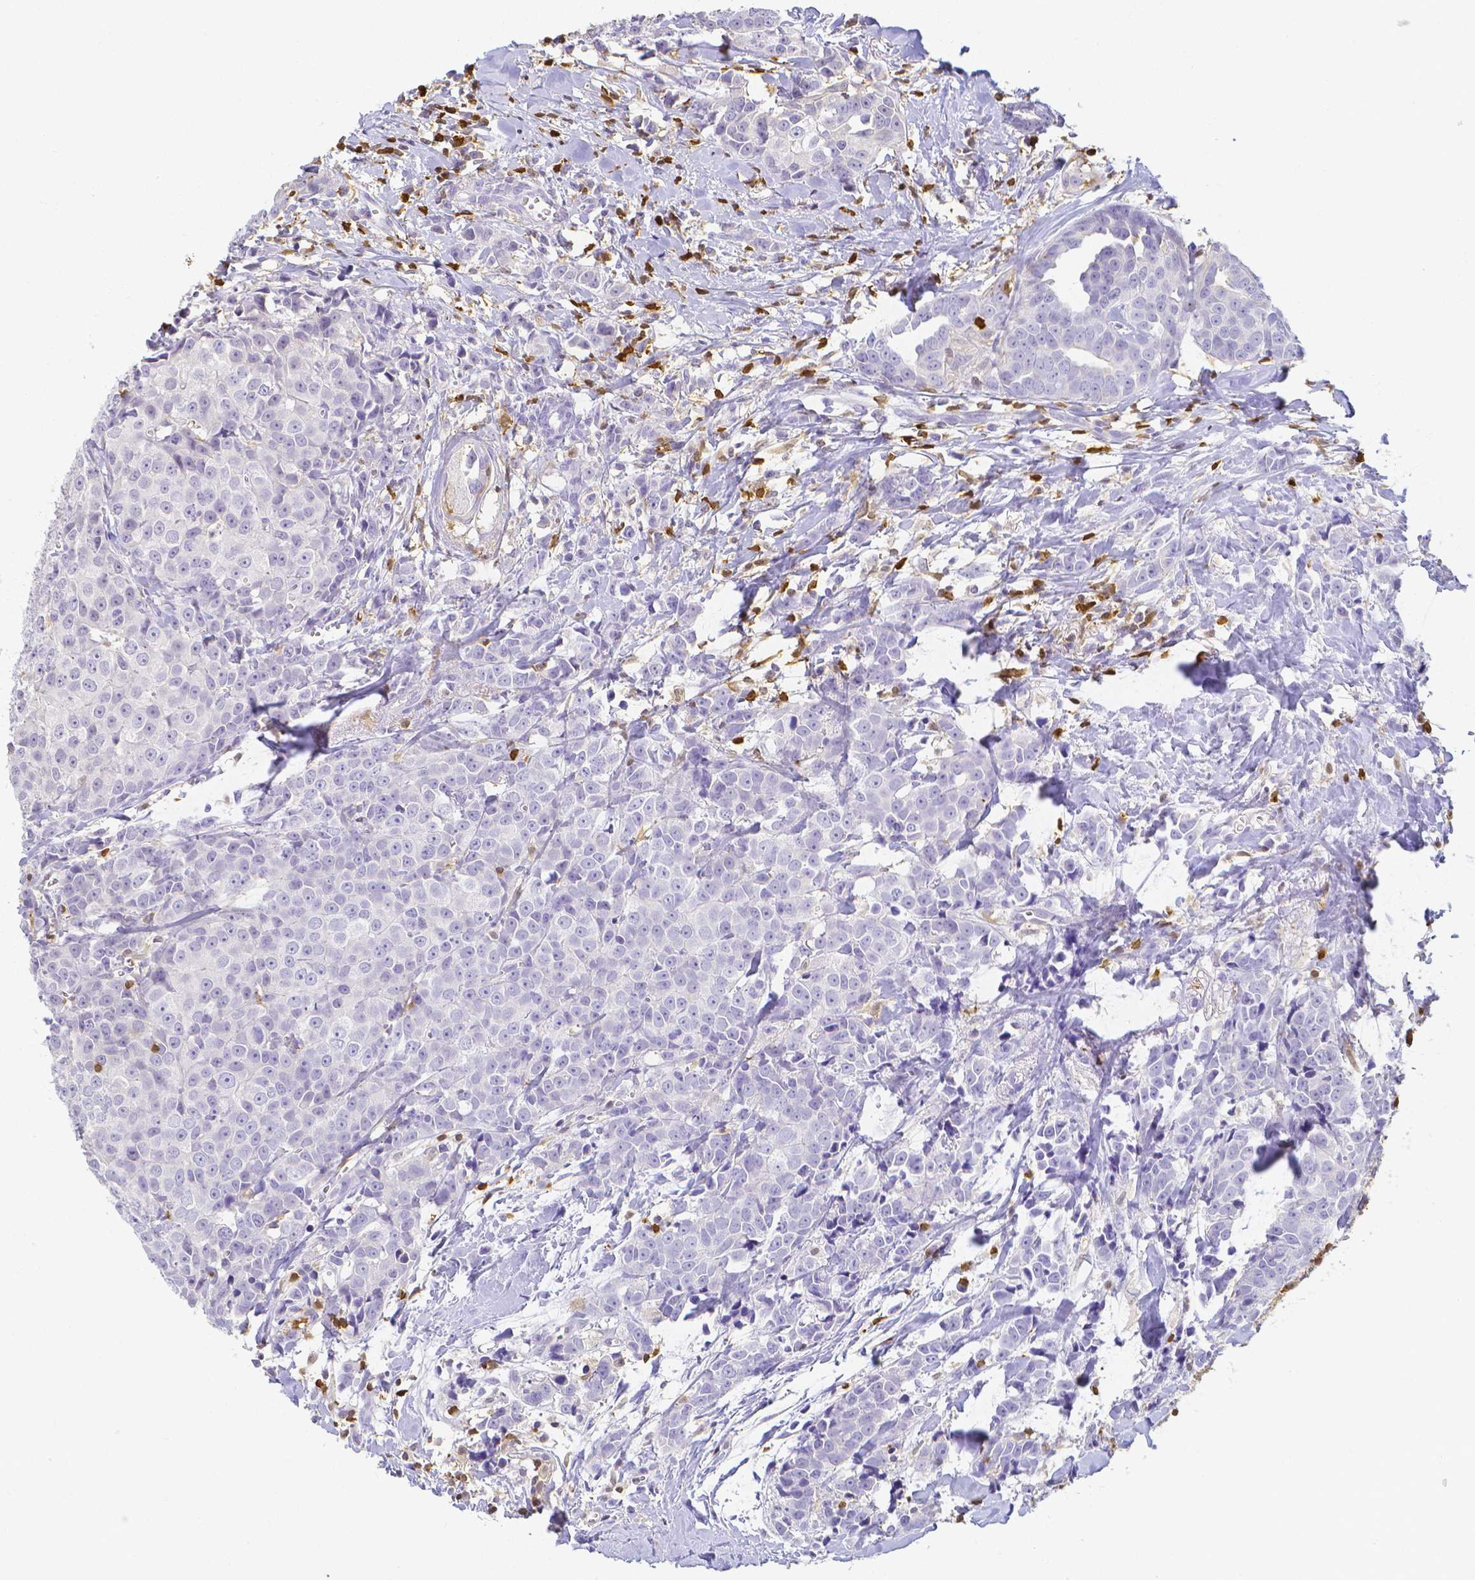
{"staining": {"intensity": "negative", "quantity": "none", "location": "none"}, "tissue": "breast cancer", "cell_type": "Tumor cells", "image_type": "cancer", "snomed": [{"axis": "morphology", "description": "Duct carcinoma"}, {"axis": "topography", "description": "Breast"}], "caption": "A micrograph of human invasive ductal carcinoma (breast) is negative for staining in tumor cells.", "gene": "COTL1", "patient": {"sex": "female", "age": 80}}